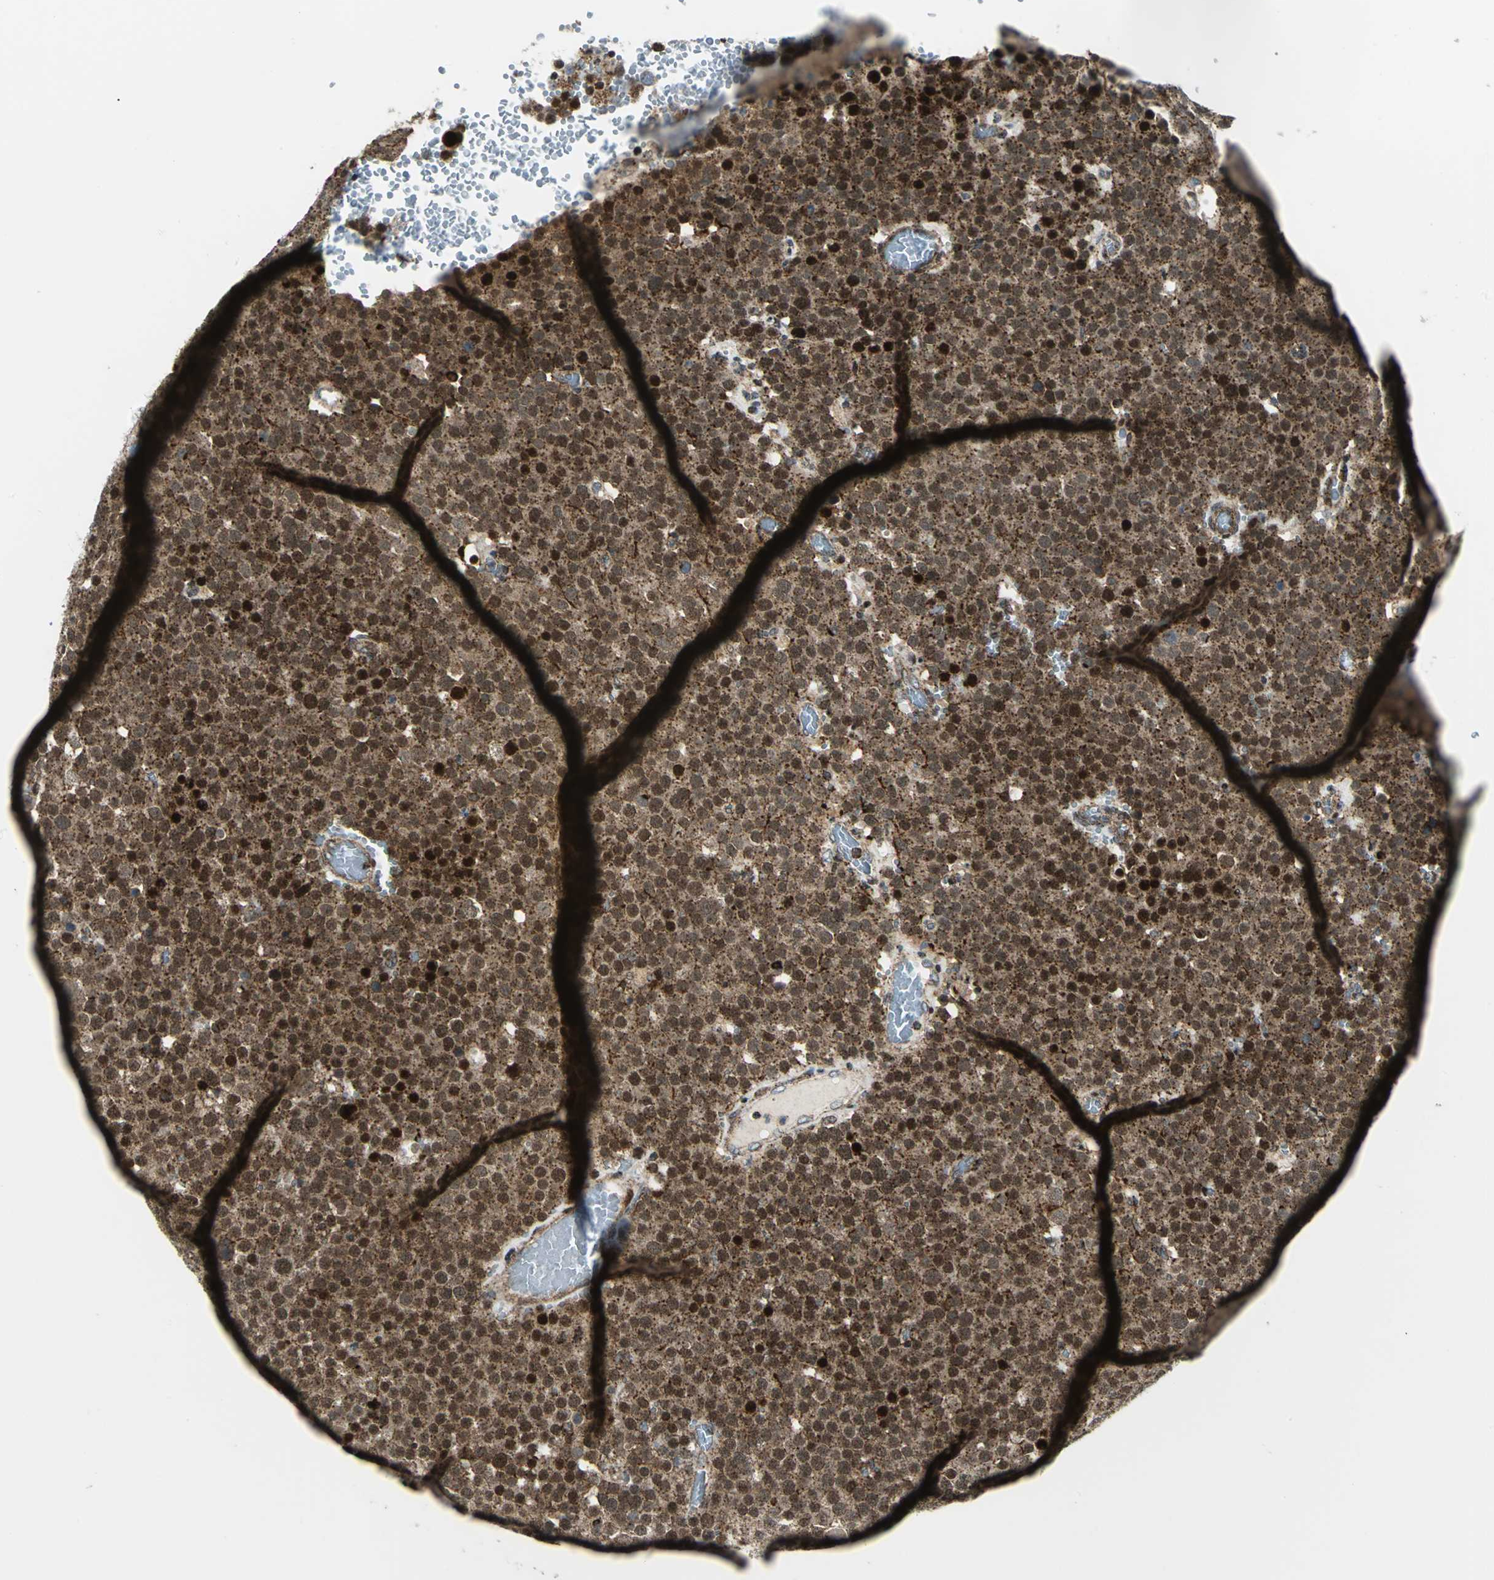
{"staining": {"intensity": "moderate", "quantity": ">75%", "location": "cytoplasmic/membranous,nuclear"}, "tissue": "testis cancer", "cell_type": "Tumor cells", "image_type": "cancer", "snomed": [{"axis": "morphology", "description": "Seminoma, NOS"}, {"axis": "topography", "description": "Testis"}], "caption": "Protein expression analysis of human testis cancer reveals moderate cytoplasmic/membranous and nuclear positivity in about >75% of tumor cells.", "gene": "ATP6V1A", "patient": {"sex": "male", "age": 71}}